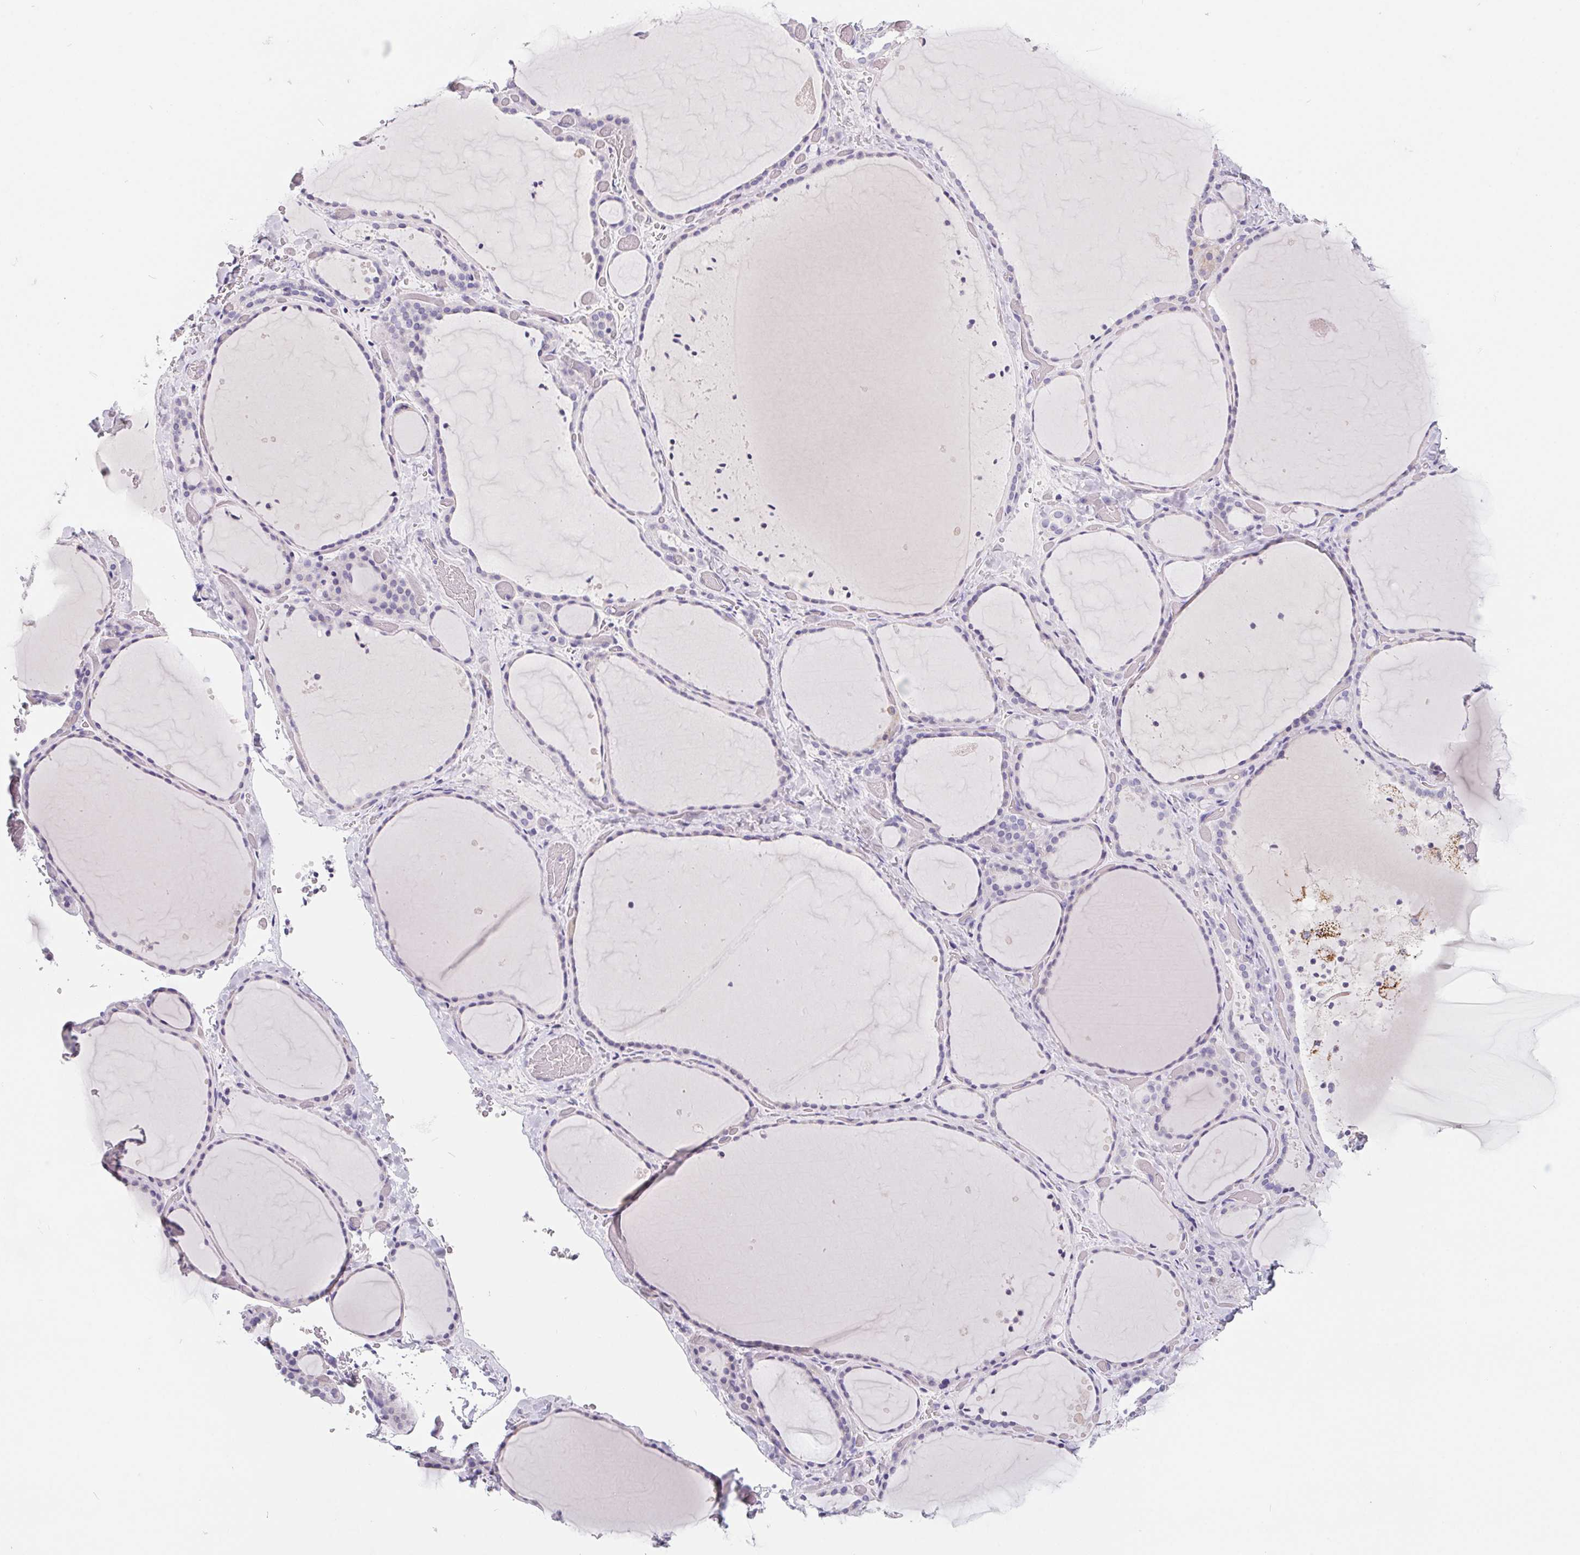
{"staining": {"intensity": "negative", "quantity": "none", "location": "none"}, "tissue": "thyroid gland", "cell_type": "Glandular cells", "image_type": "normal", "snomed": [{"axis": "morphology", "description": "Normal tissue, NOS"}, {"axis": "topography", "description": "Thyroid gland"}], "caption": "This is an IHC histopathology image of normal human thyroid gland. There is no staining in glandular cells.", "gene": "FDX1", "patient": {"sex": "female", "age": 36}}